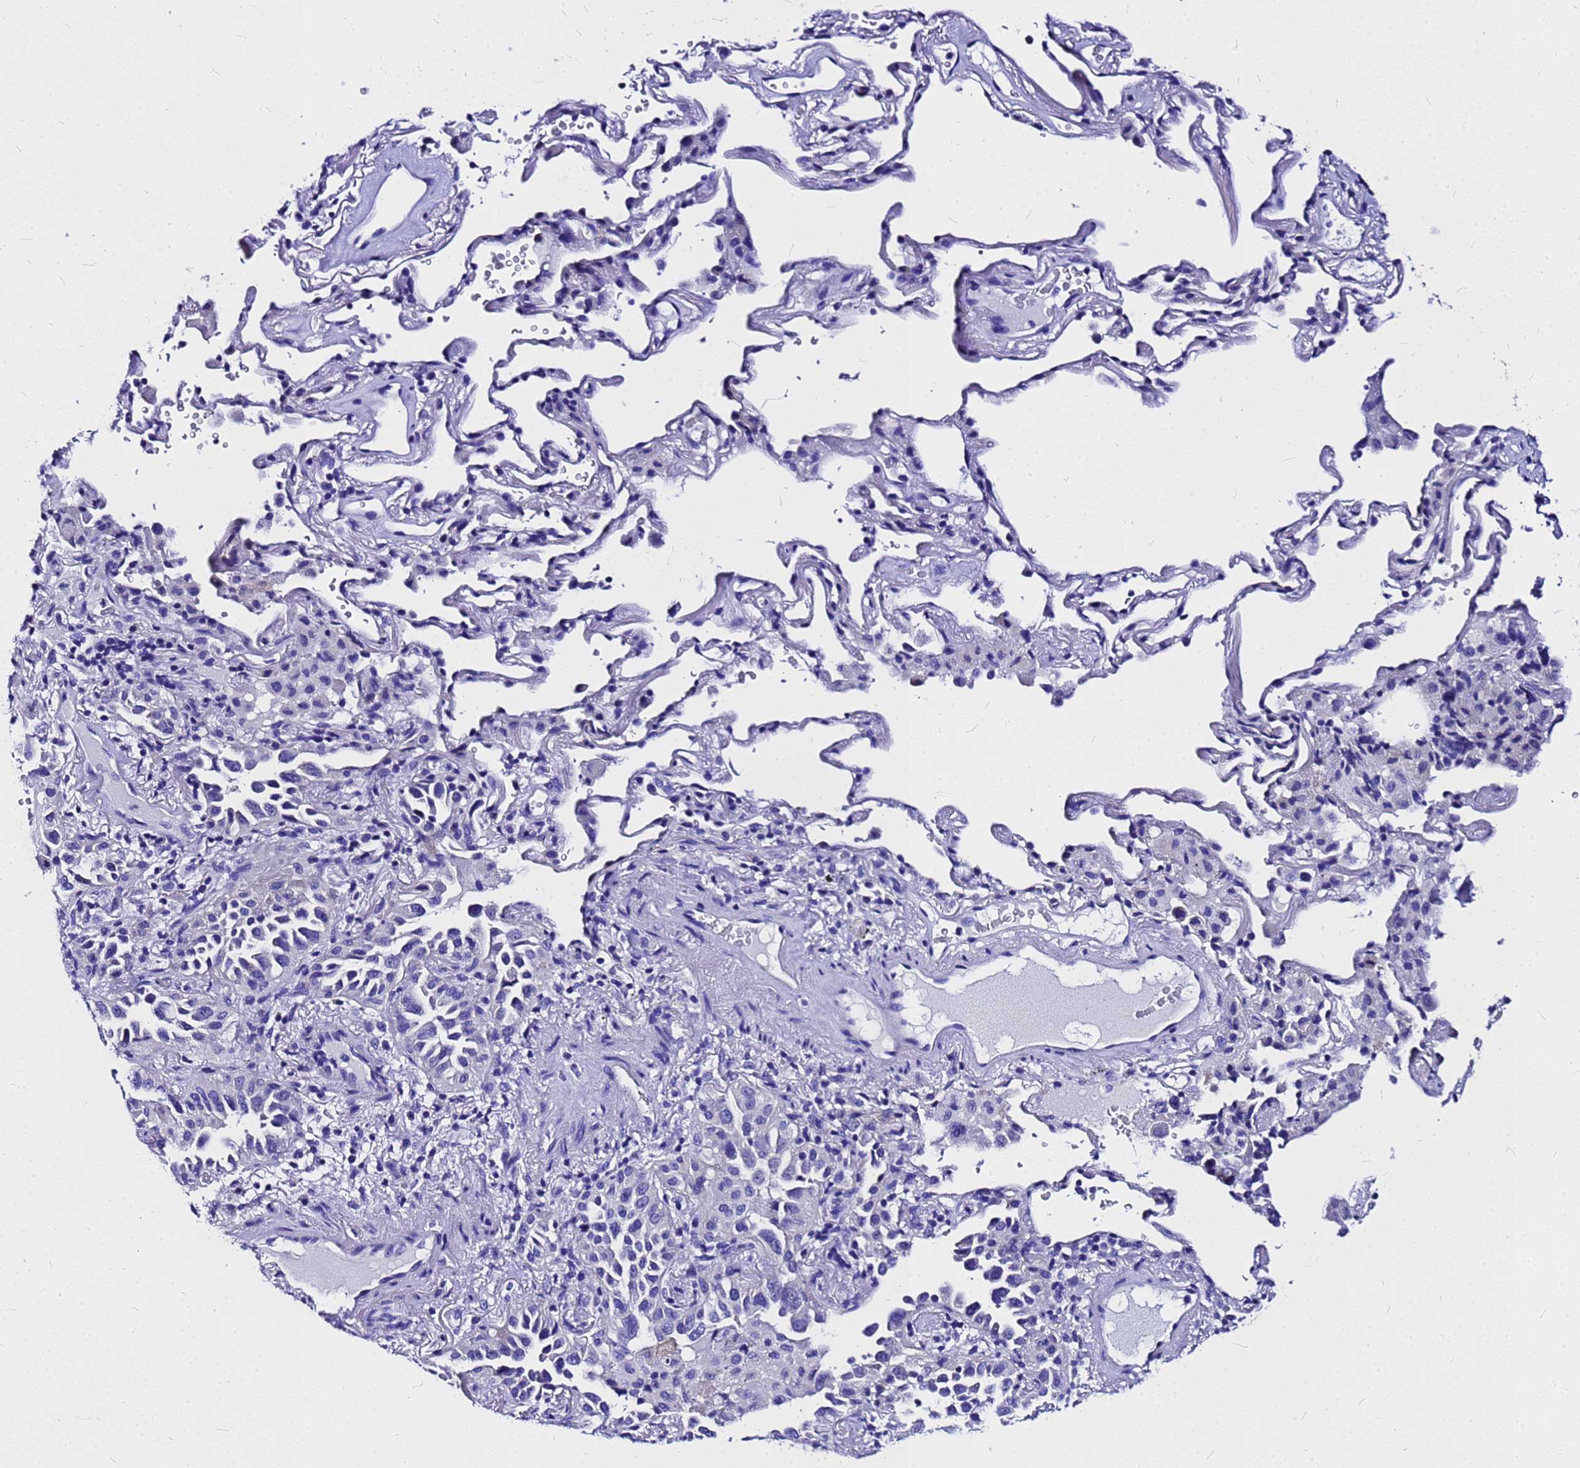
{"staining": {"intensity": "negative", "quantity": "none", "location": "none"}, "tissue": "lung cancer", "cell_type": "Tumor cells", "image_type": "cancer", "snomed": [{"axis": "morphology", "description": "Adenocarcinoma, NOS"}, {"axis": "topography", "description": "Lung"}], "caption": "Immunohistochemical staining of human lung cancer (adenocarcinoma) displays no significant positivity in tumor cells.", "gene": "HERC4", "patient": {"sex": "female", "age": 69}}